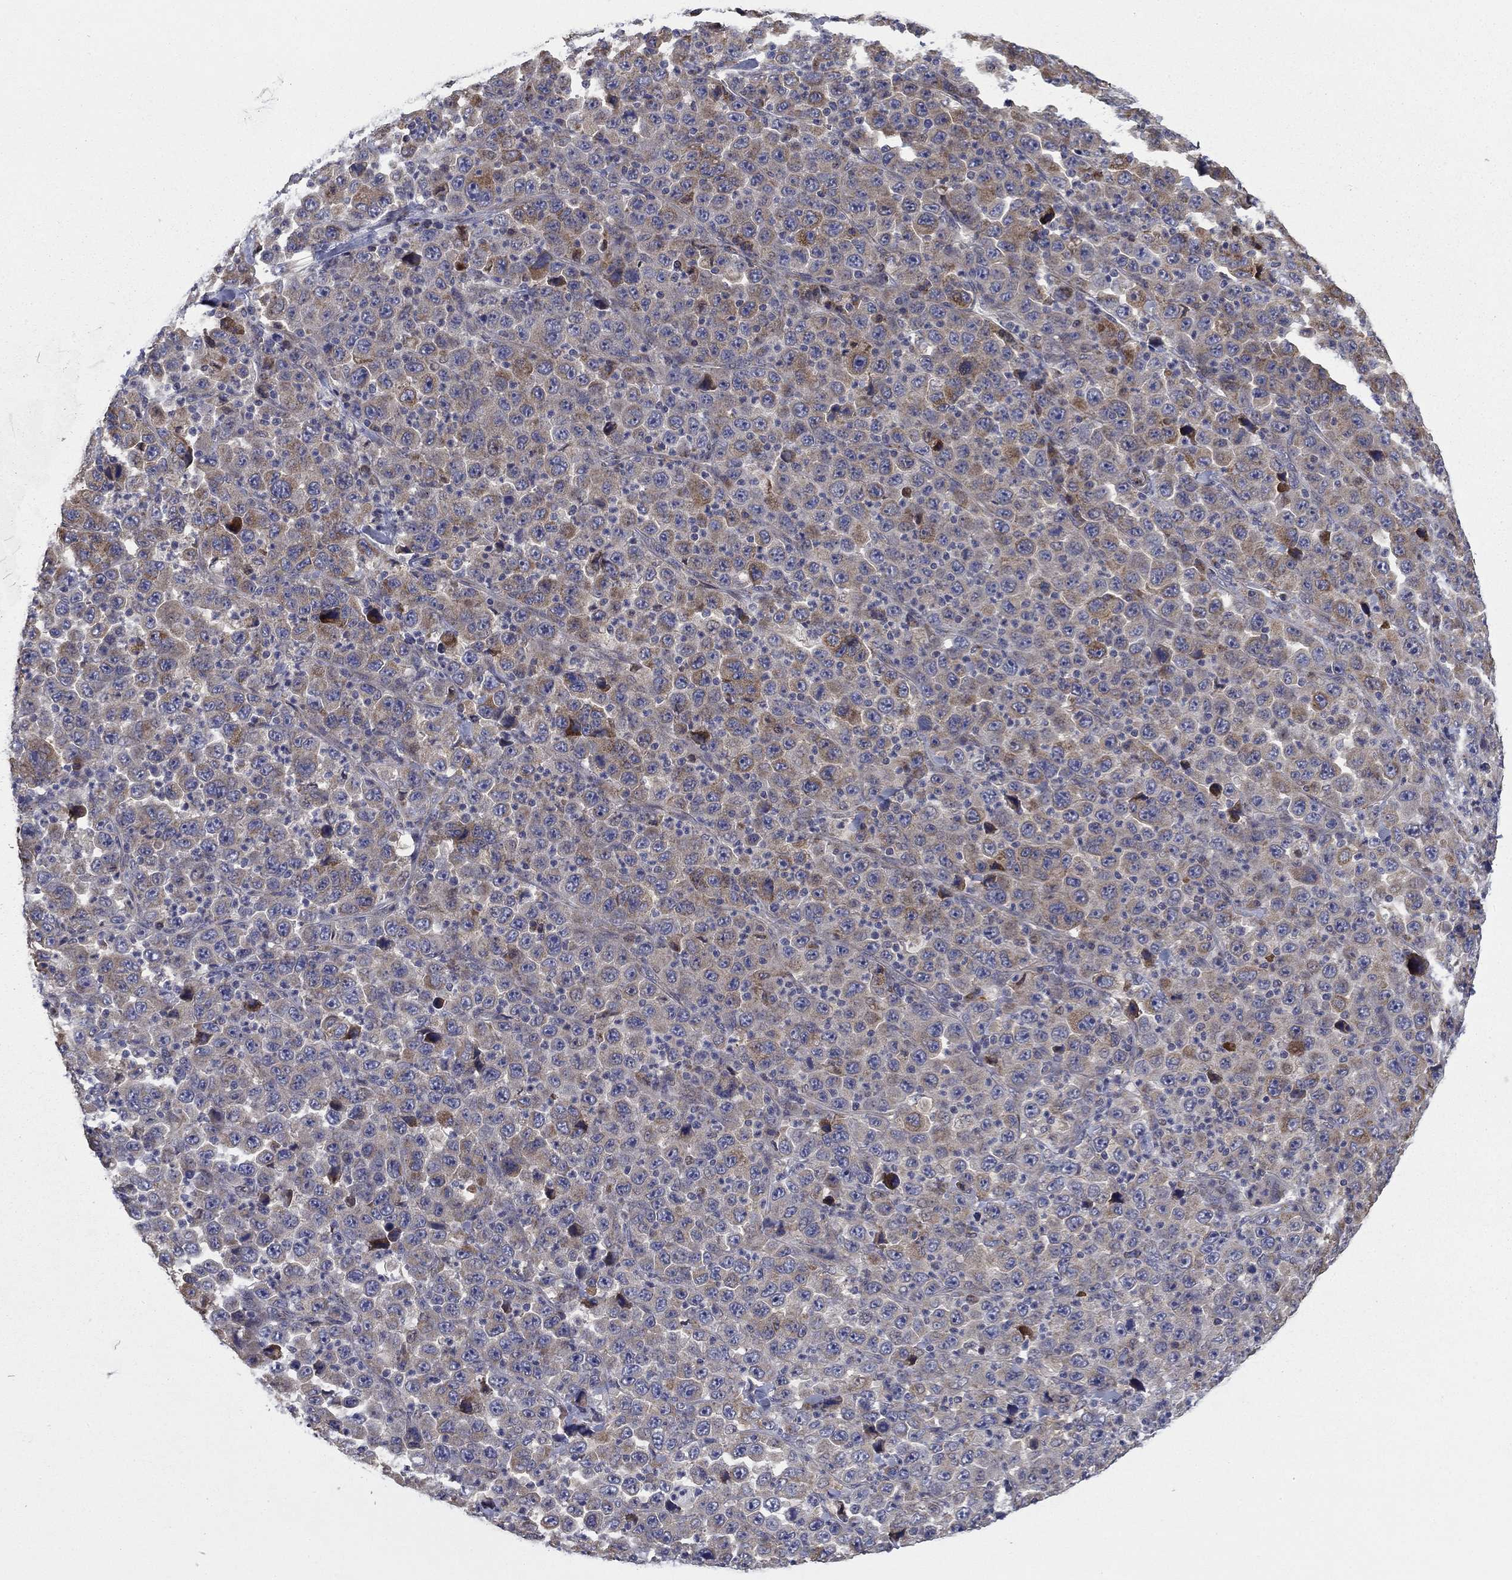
{"staining": {"intensity": "moderate", "quantity": "25%-75%", "location": "cytoplasmic/membranous"}, "tissue": "stomach cancer", "cell_type": "Tumor cells", "image_type": "cancer", "snomed": [{"axis": "morphology", "description": "Normal tissue, NOS"}, {"axis": "morphology", "description": "Adenocarcinoma, NOS"}, {"axis": "topography", "description": "Stomach, upper"}, {"axis": "topography", "description": "Stomach"}], "caption": "About 25%-75% of tumor cells in stomach adenocarcinoma reveal moderate cytoplasmic/membranous protein expression as visualized by brown immunohistochemical staining.", "gene": "MMAA", "patient": {"sex": "male", "age": 59}}